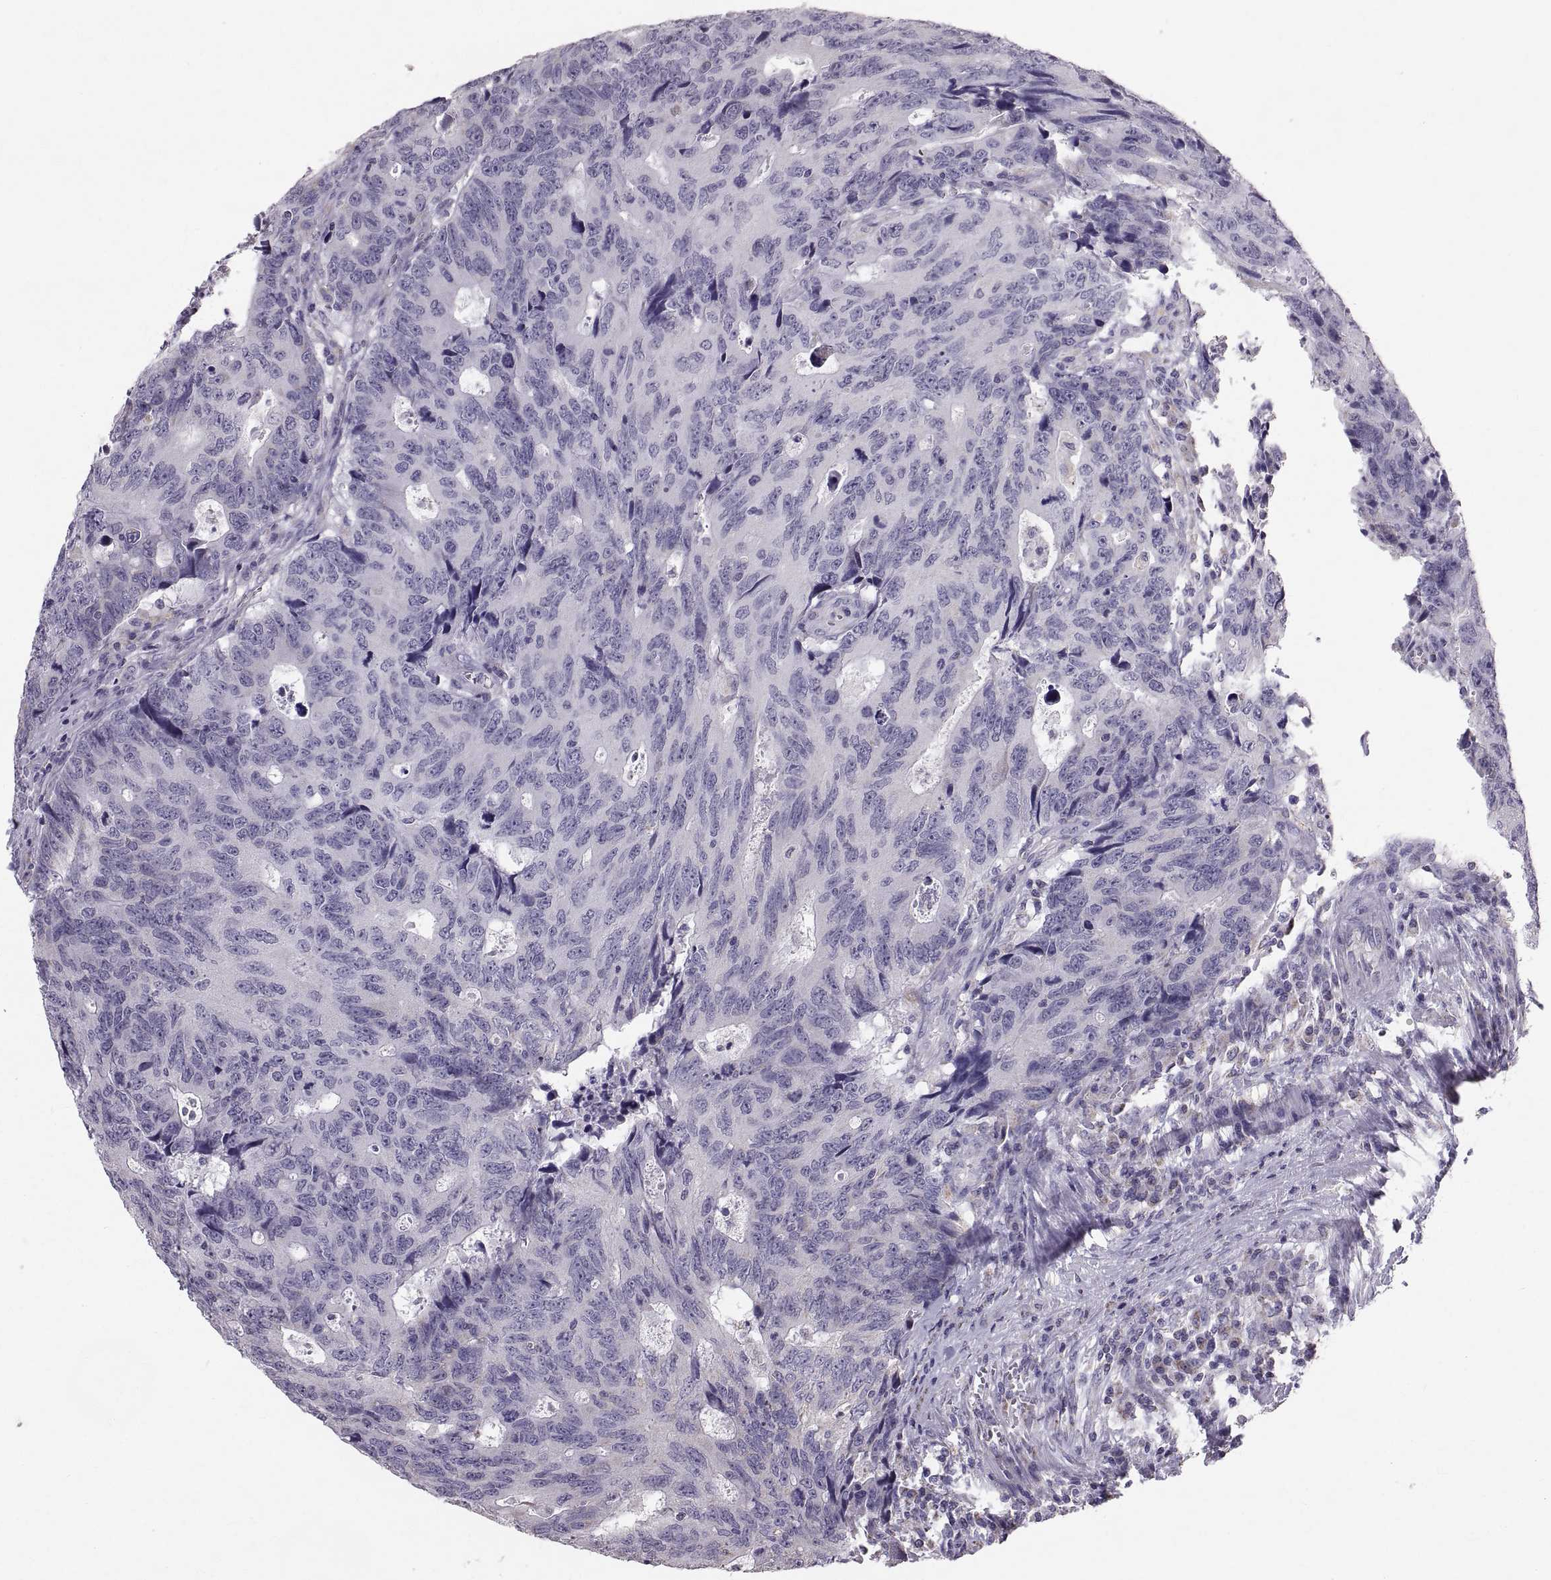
{"staining": {"intensity": "negative", "quantity": "none", "location": "none"}, "tissue": "colorectal cancer", "cell_type": "Tumor cells", "image_type": "cancer", "snomed": [{"axis": "morphology", "description": "Adenocarcinoma, NOS"}, {"axis": "topography", "description": "Colon"}], "caption": "The photomicrograph demonstrates no significant positivity in tumor cells of colorectal cancer (adenocarcinoma).", "gene": "STMND1", "patient": {"sex": "female", "age": 77}}